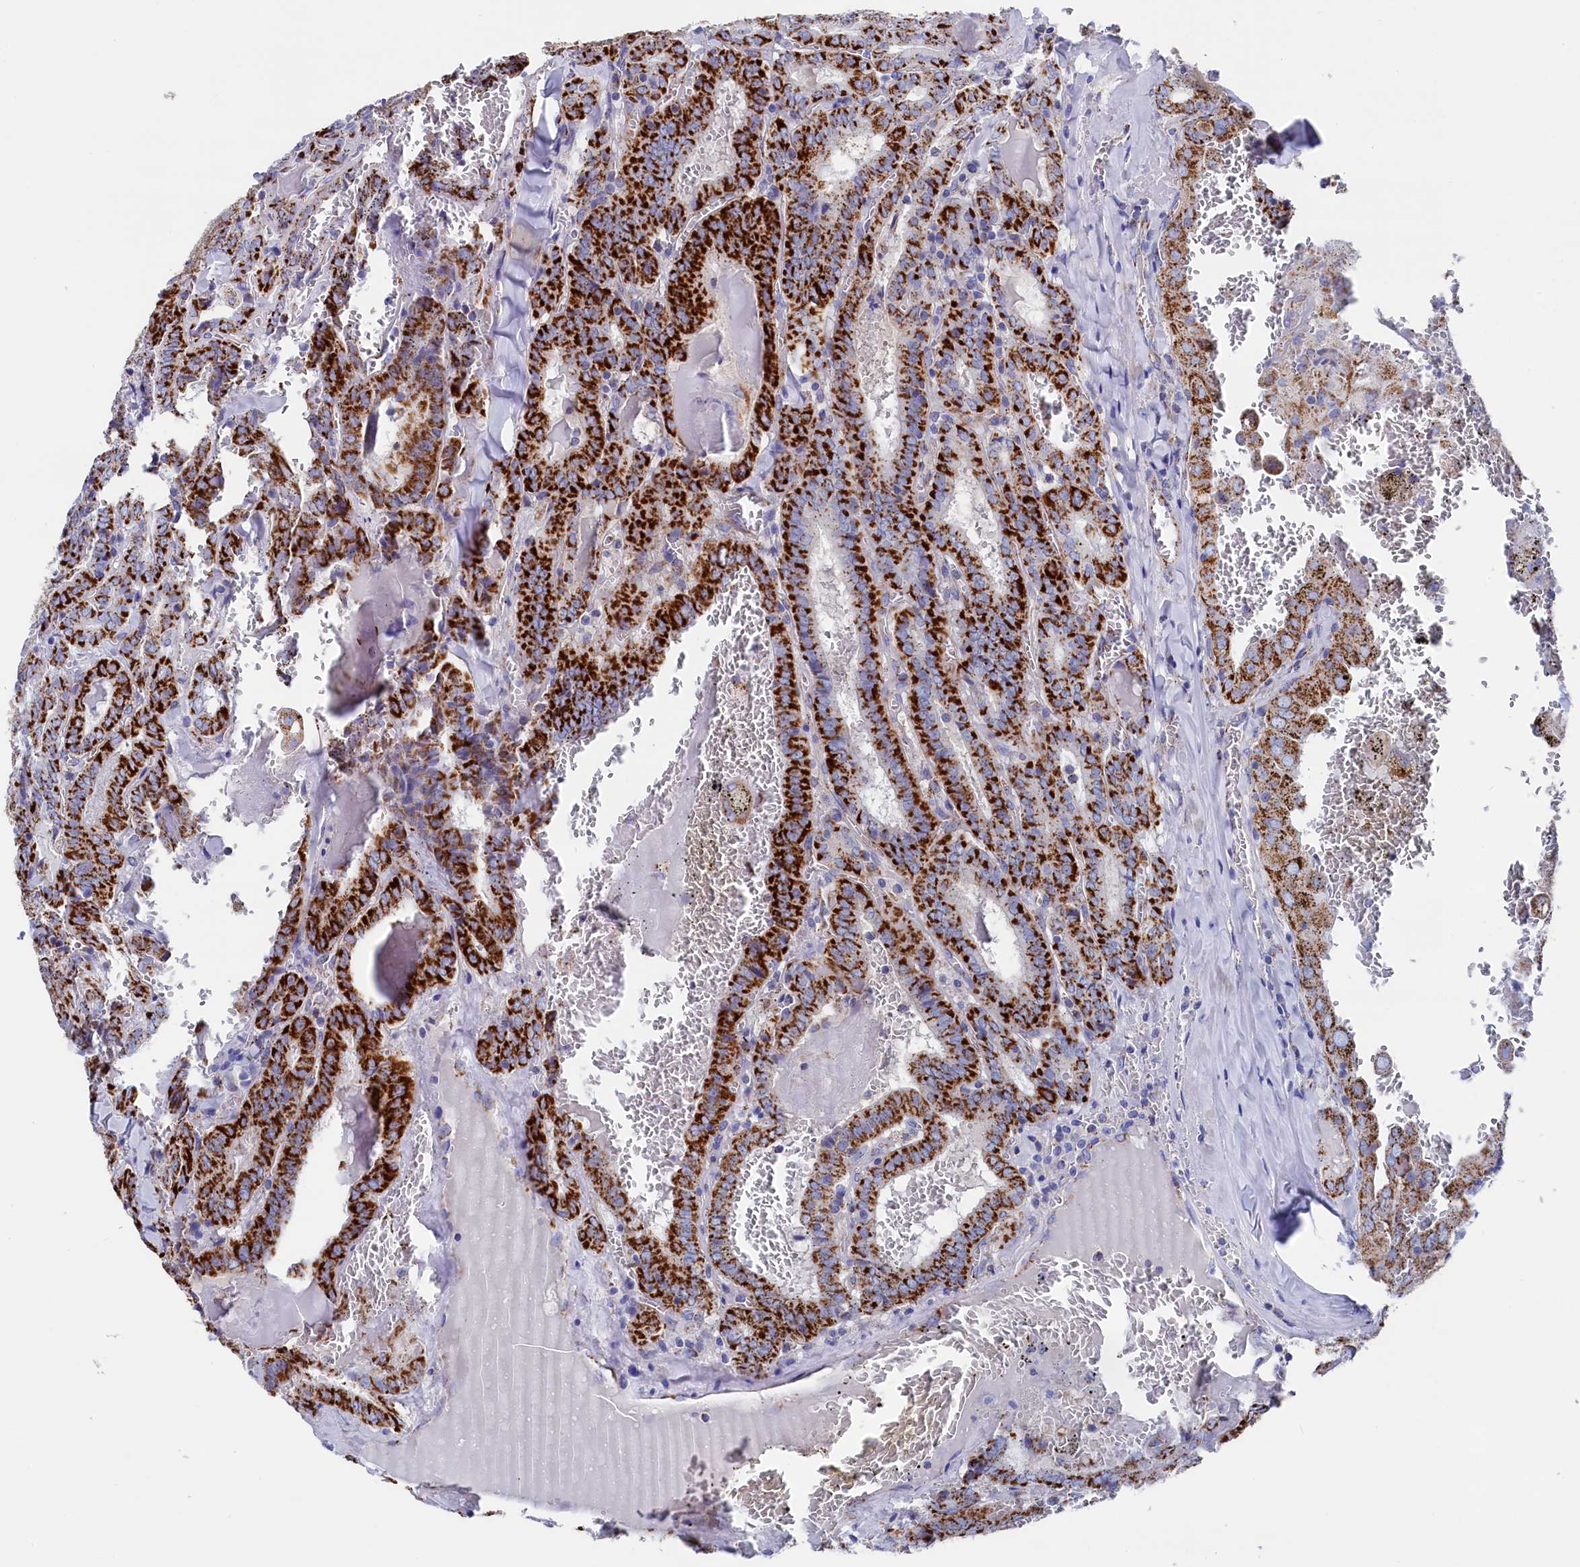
{"staining": {"intensity": "strong", "quantity": ">75%", "location": "cytoplasmic/membranous"}, "tissue": "thyroid cancer", "cell_type": "Tumor cells", "image_type": "cancer", "snomed": [{"axis": "morphology", "description": "Papillary adenocarcinoma, NOS"}, {"axis": "topography", "description": "Thyroid gland"}], "caption": "High-magnification brightfield microscopy of thyroid papillary adenocarcinoma stained with DAB (brown) and counterstained with hematoxylin (blue). tumor cells exhibit strong cytoplasmic/membranous positivity is identified in approximately>75% of cells.", "gene": "MMAB", "patient": {"sex": "female", "age": 72}}